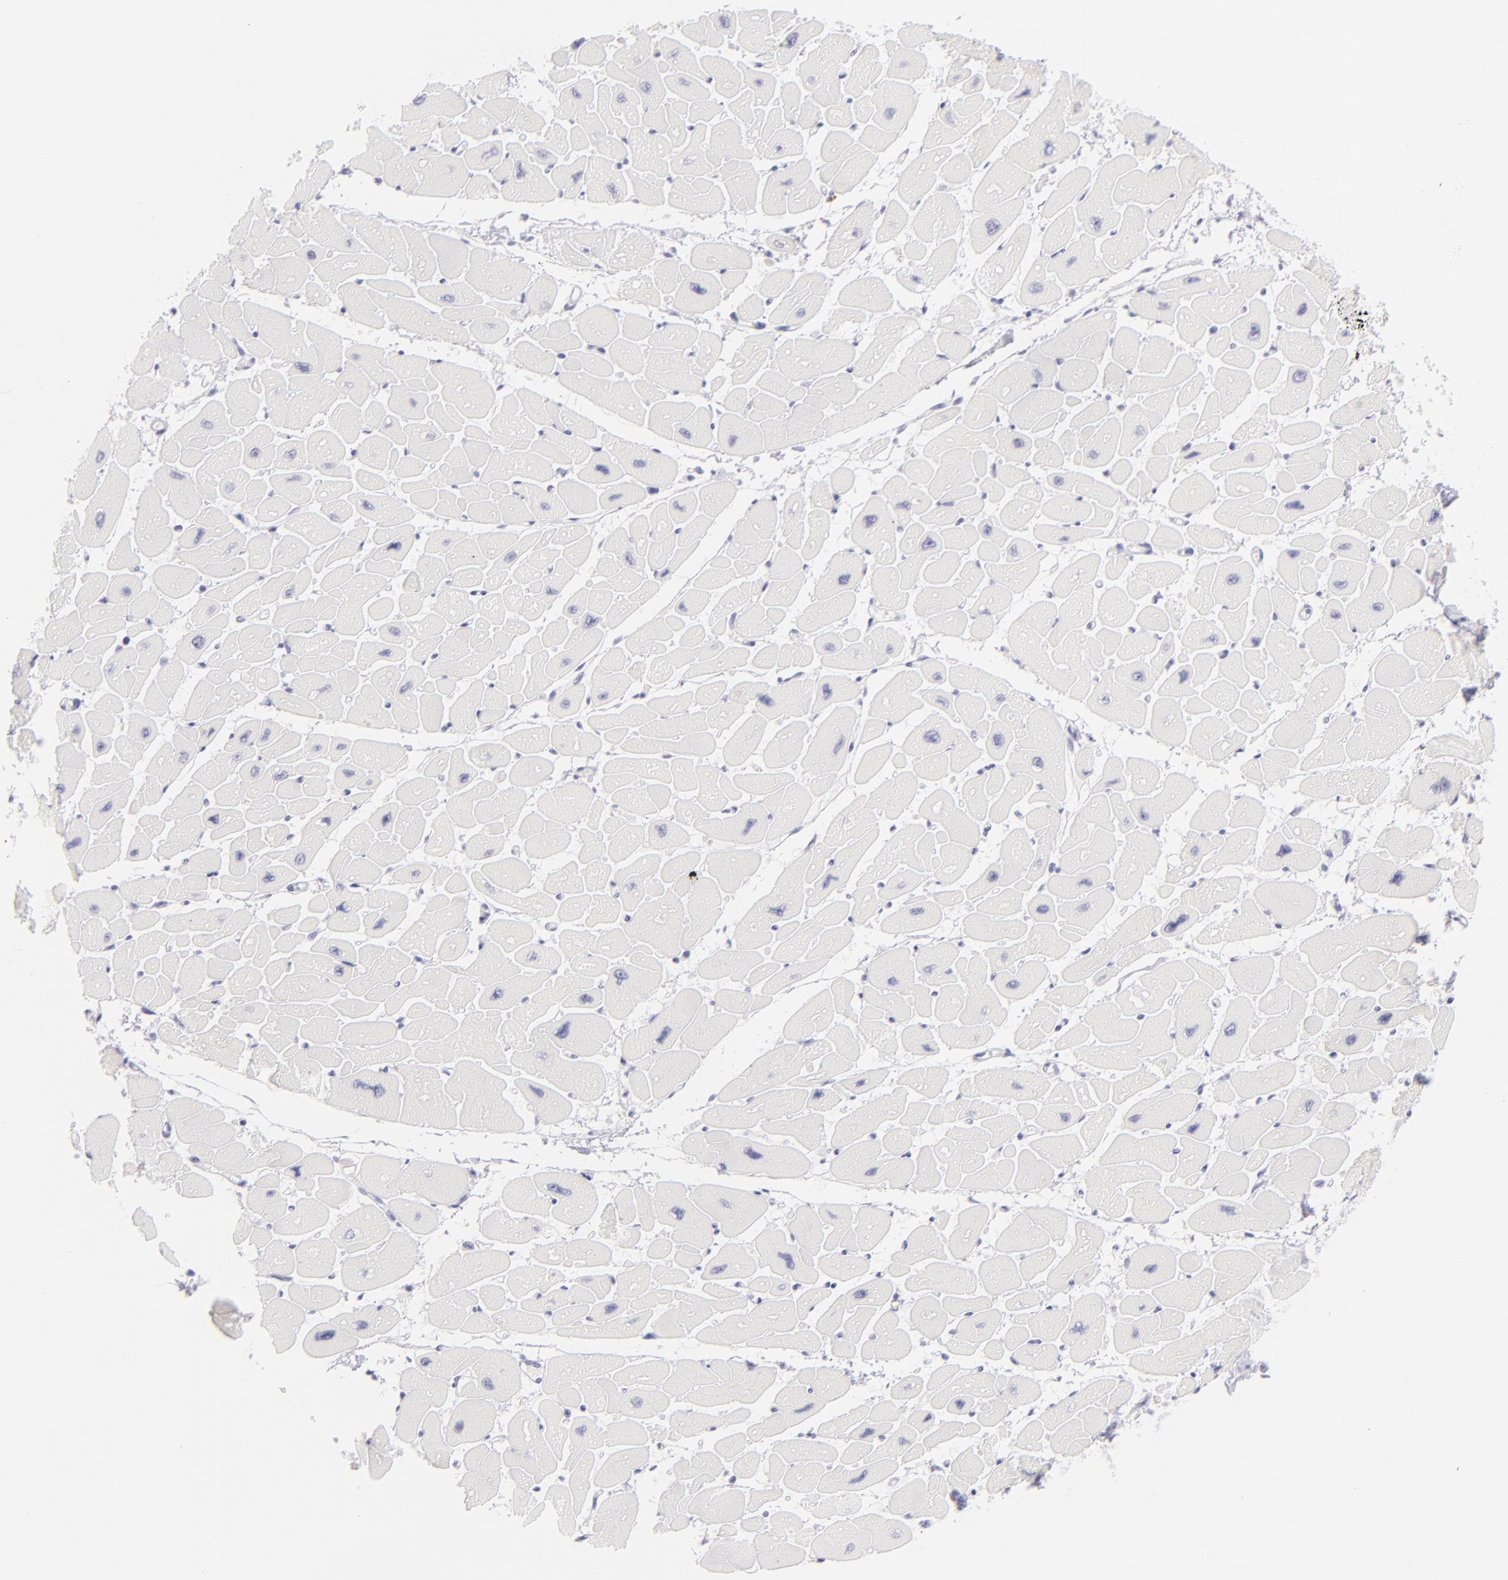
{"staining": {"intensity": "negative", "quantity": "none", "location": "none"}, "tissue": "heart muscle", "cell_type": "Cardiomyocytes", "image_type": "normal", "snomed": [{"axis": "morphology", "description": "Normal tissue, NOS"}, {"axis": "topography", "description": "Heart"}], "caption": "IHC of unremarkable heart muscle demonstrates no positivity in cardiomyocytes.", "gene": "FCER2", "patient": {"sex": "female", "age": 54}}